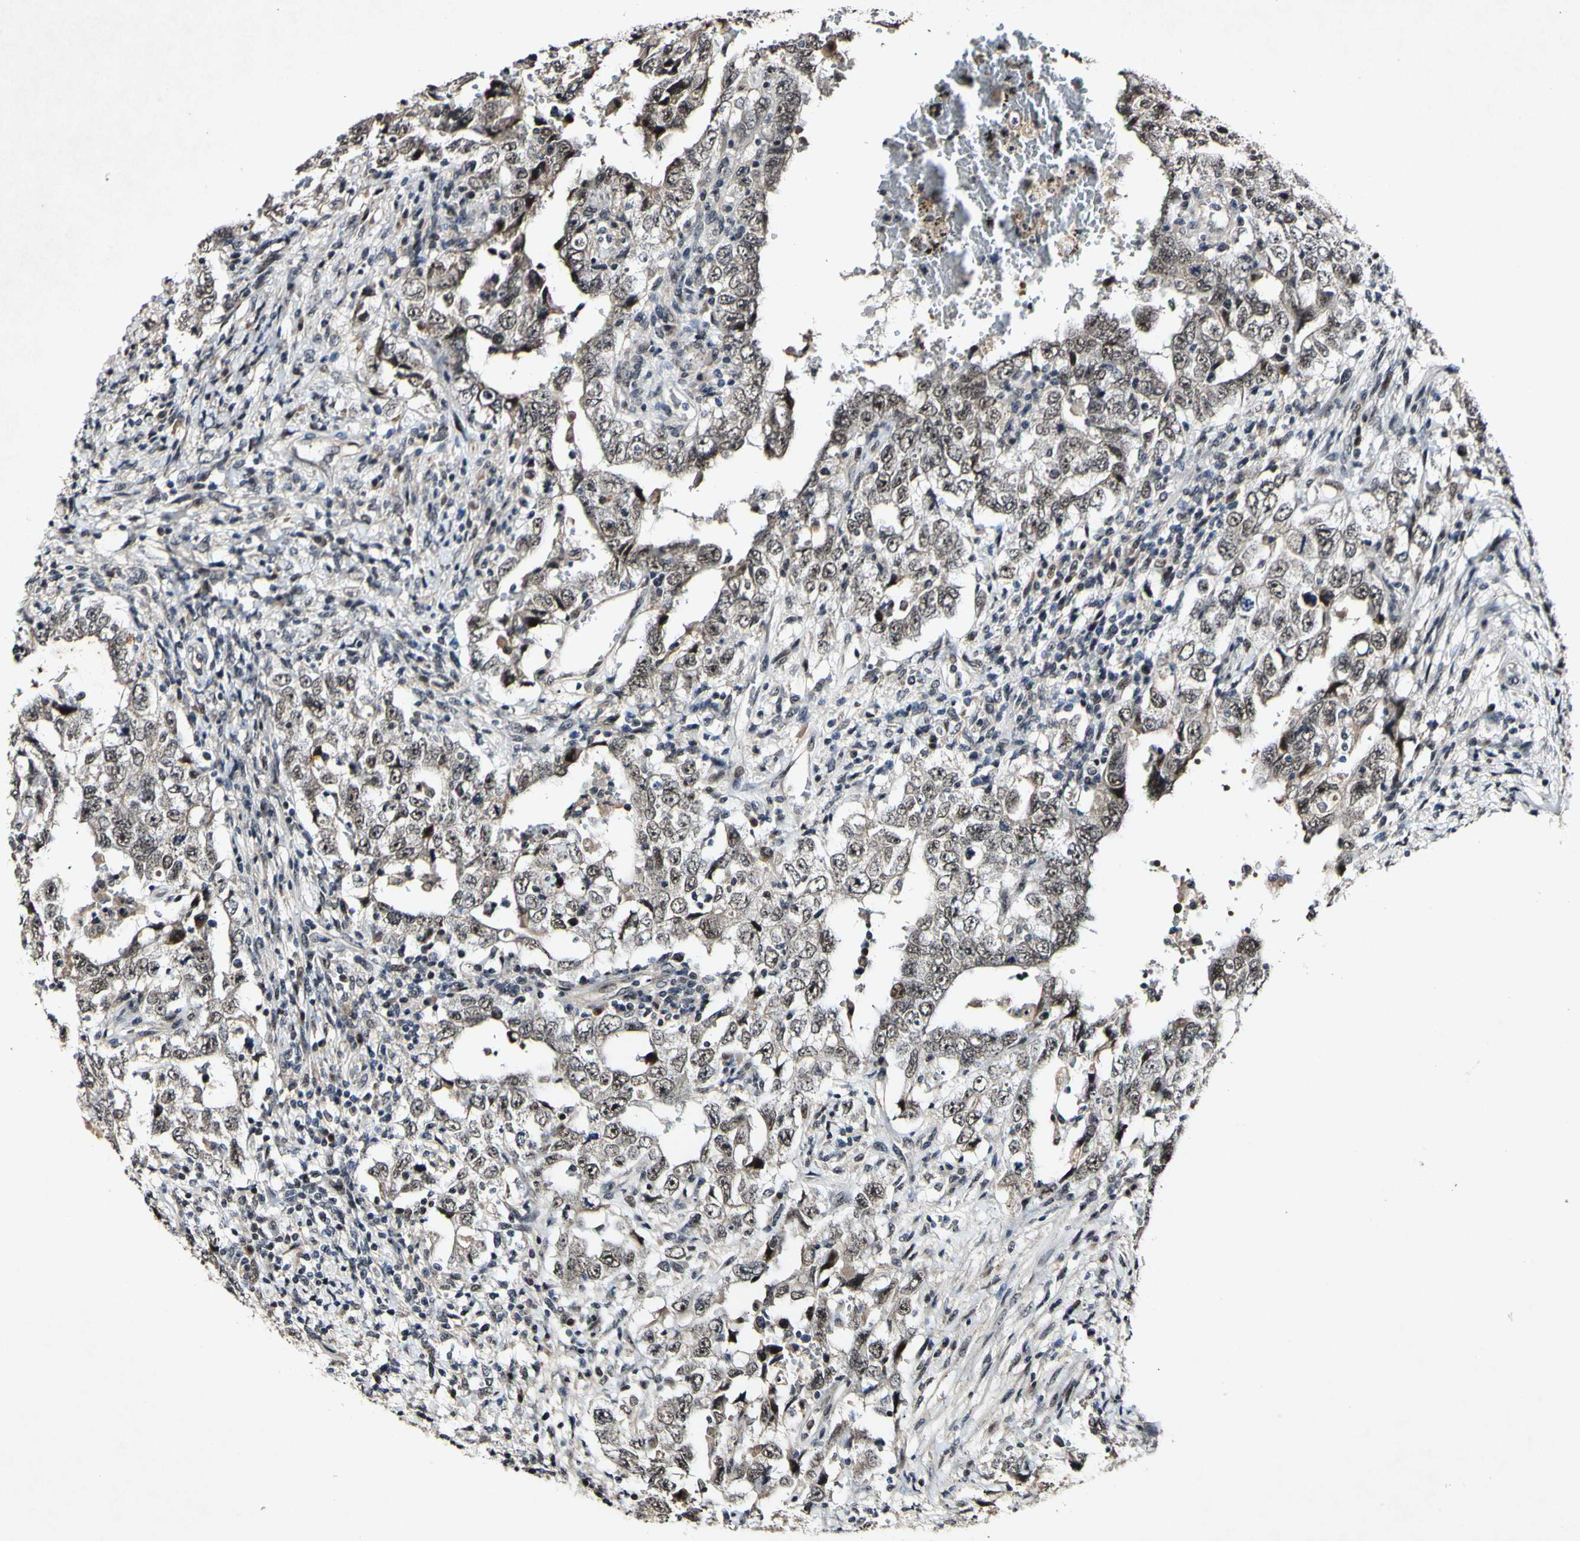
{"staining": {"intensity": "moderate", "quantity": ">75%", "location": "cytoplasmic/membranous,nuclear"}, "tissue": "testis cancer", "cell_type": "Tumor cells", "image_type": "cancer", "snomed": [{"axis": "morphology", "description": "Carcinoma, Embryonal, NOS"}, {"axis": "topography", "description": "Testis"}], "caption": "IHC of human testis cancer (embryonal carcinoma) demonstrates medium levels of moderate cytoplasmic/membranous and nuclear expression in approximately >75% of tumor cells. The staining was performed using DAB (3,3'-diaminobenzidine) to visualize the protein expression in brown, while the nuclei were stained in blue with hematoxylin (Magnification: 20x).", "gene": "POLR2F", "patient": {"sex": "male", "age": 26}}